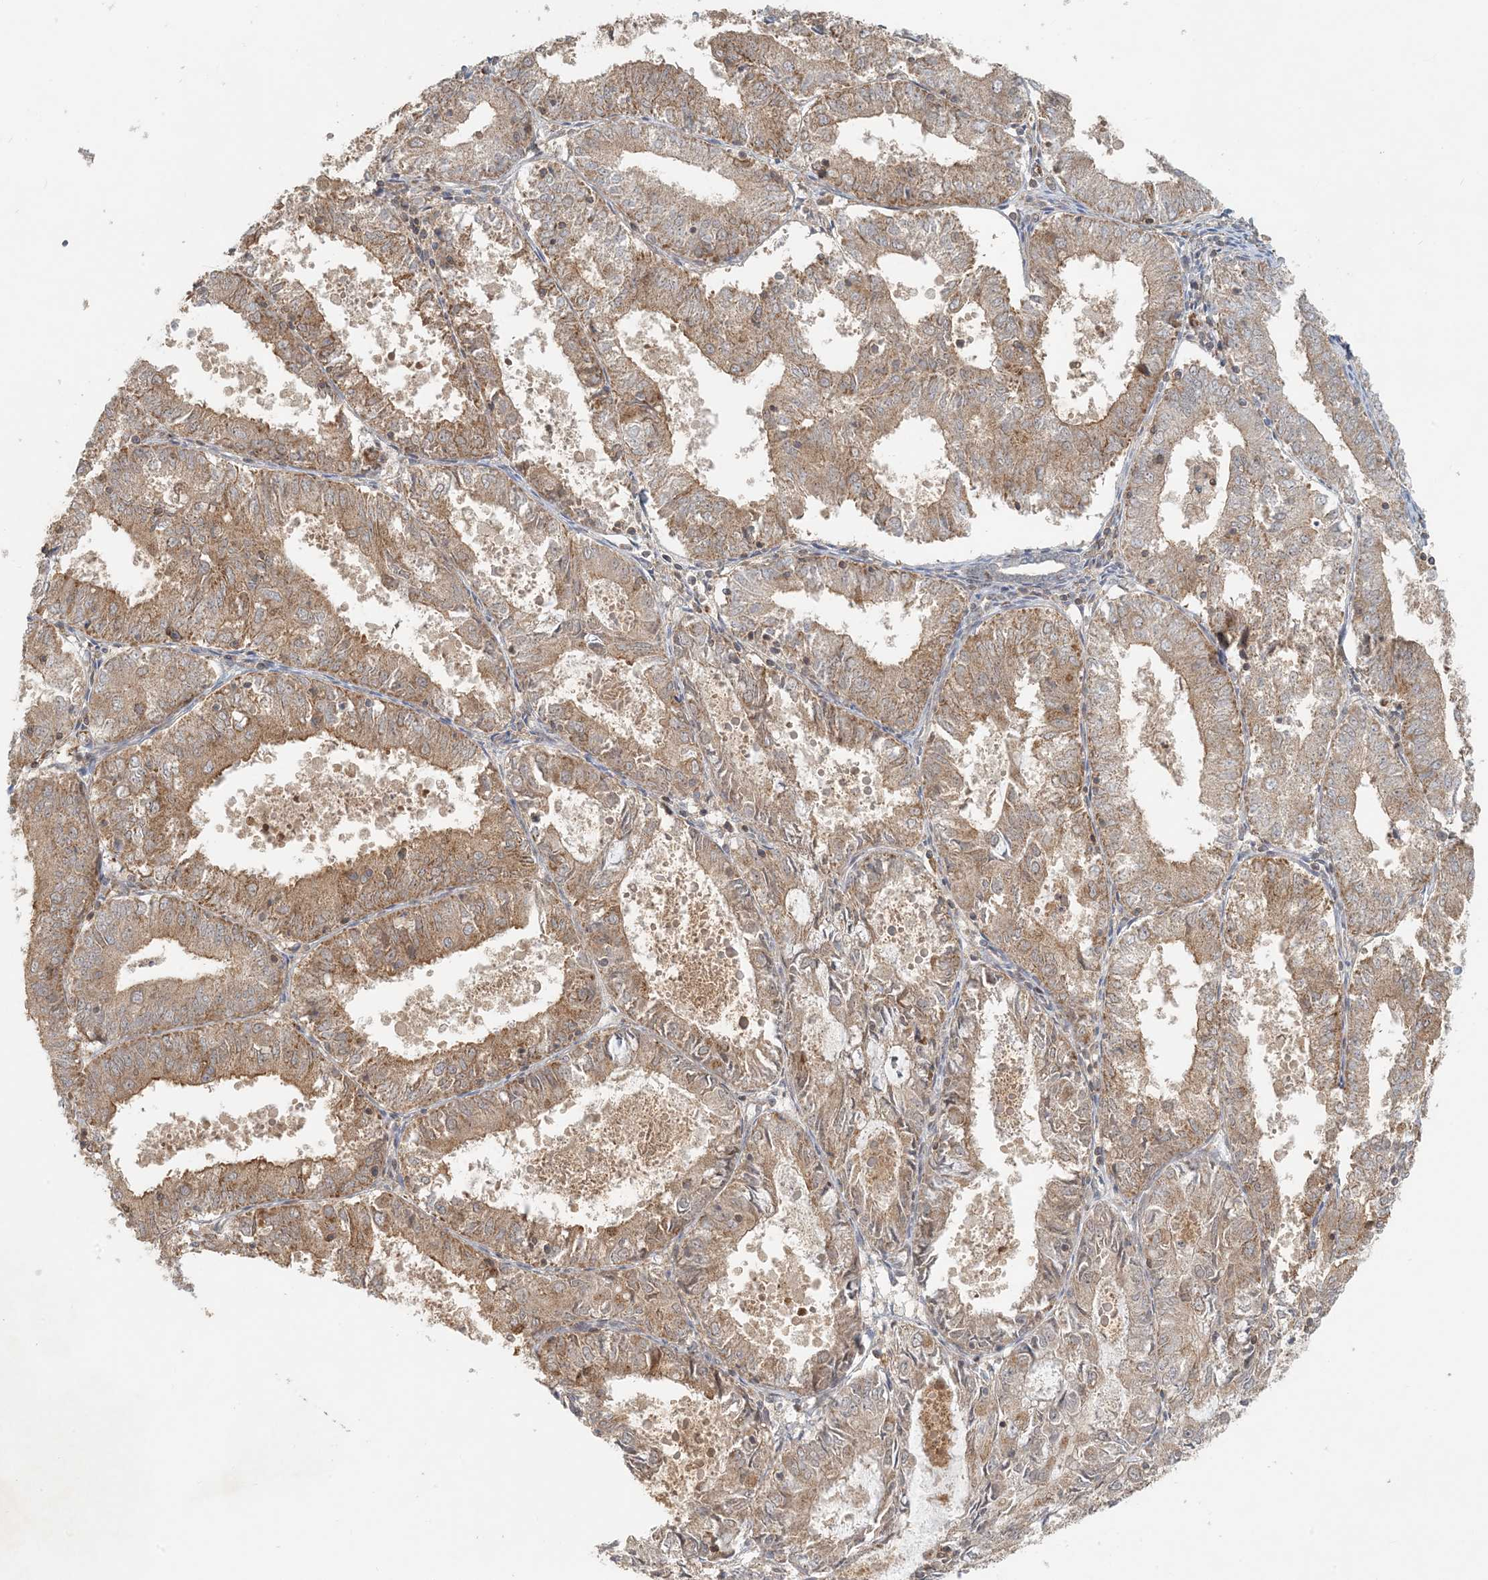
{"staining": {"intensity": "moderate", "quantity": ">75%", "location": "cytoplasmic/membranous"}, "tissue": "endometrial cancer", "cell_type": "Tumor cells", "image_type": "cancer", "snomed": [{"axis": "morphology", "description": "Adenocarcinoma, NOS"}, {"axis": "topography", "description": "Endometrium"}], "caption": "A brown stain highlights moderate cytoplasmic/membranous staining of a protein in adenocarcinoma (endometrial) tumor cells. The staining was performed using DAB (3,3'-diaminobenzidine) to visualize the protein expression in brown, while the nuclei were stained in blue with hematoxylin (Magnification: 20x).", "gene": "OBI1", "patient": {"sex": "female", "age": 57}}